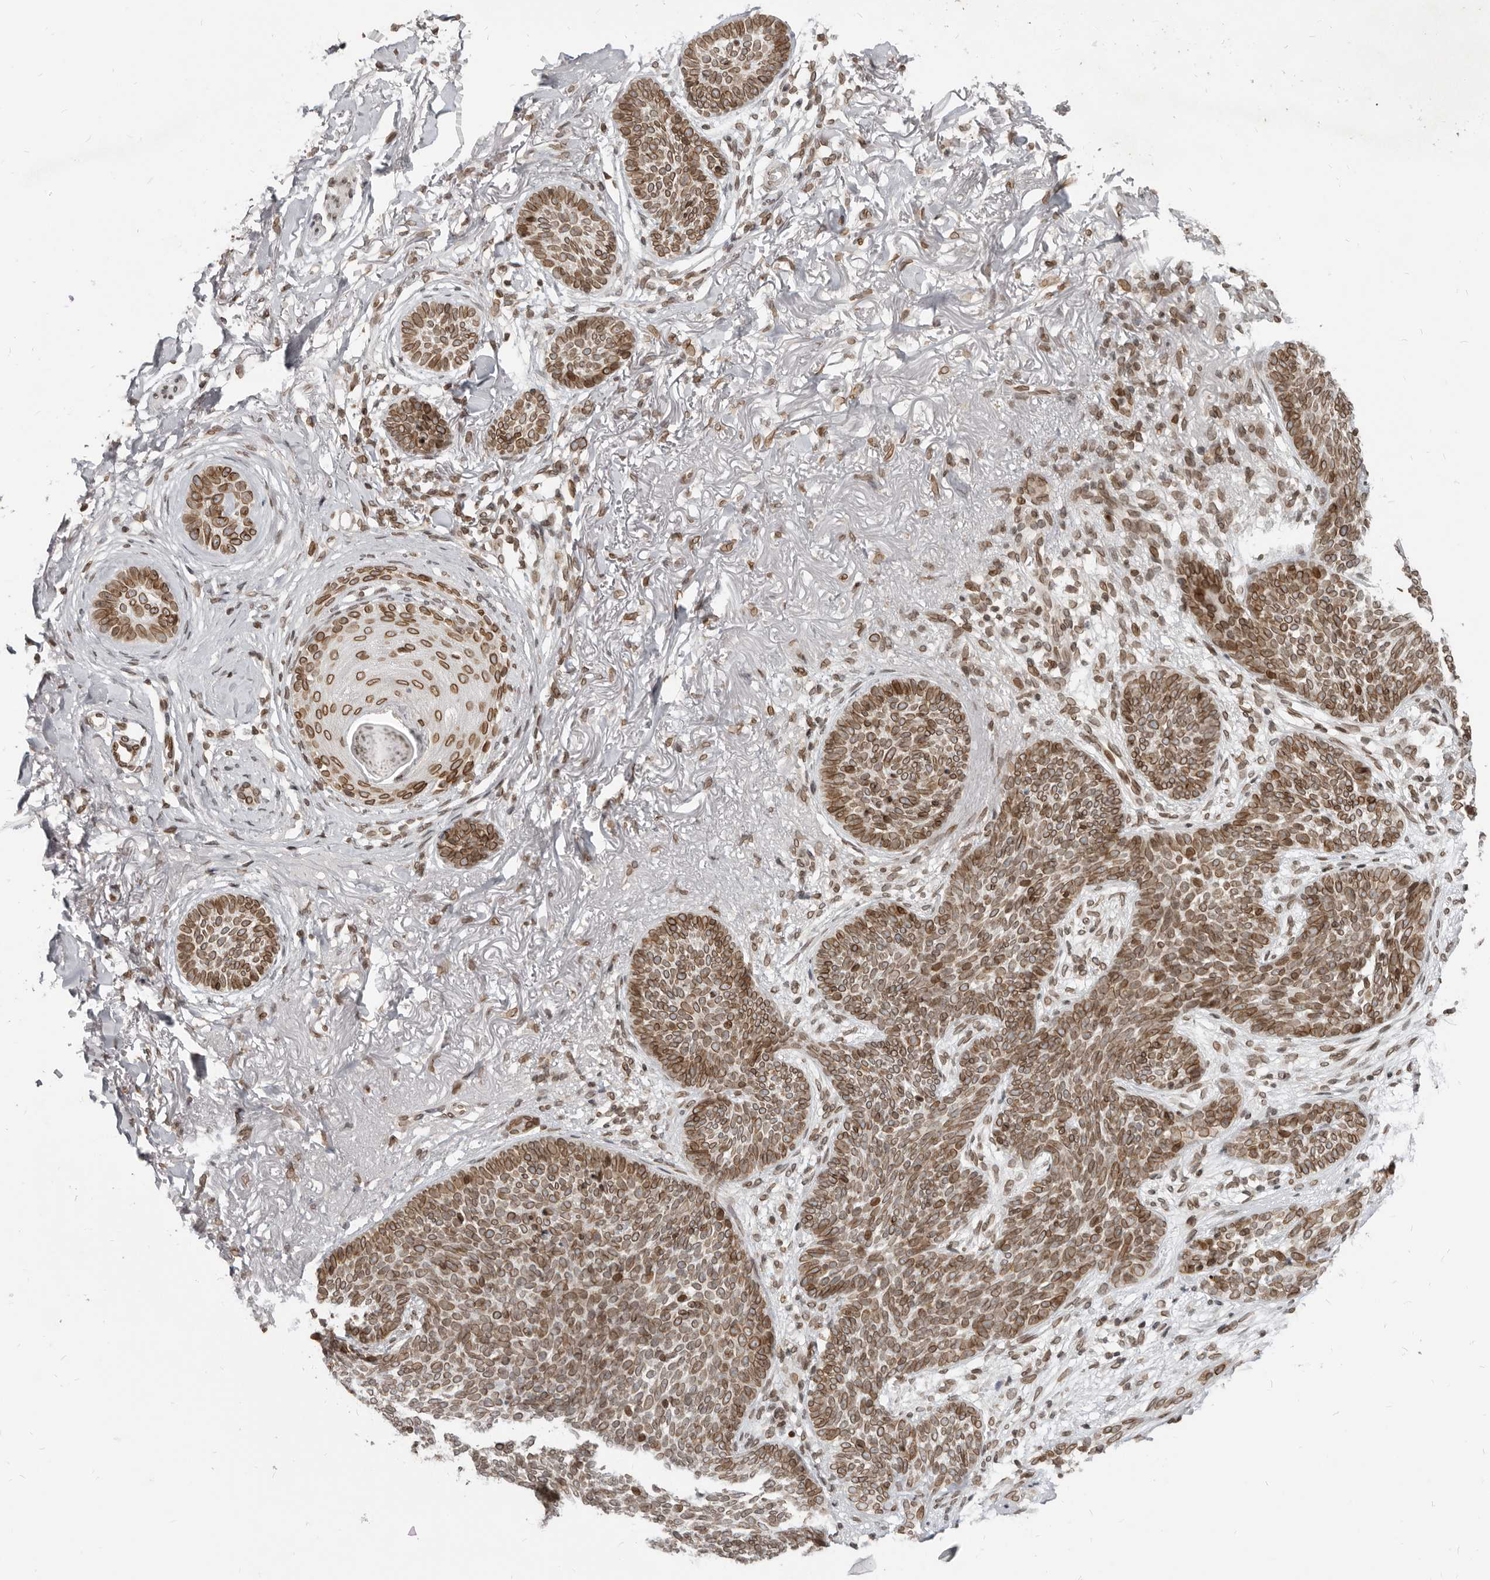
{"staining": {"intensity": "moderate", "quantity": ">75%", "location": "cytoplasmic/membranous,nuclear"}, "tissue": "skin cancer", "cell_type": "Tumor cells", "image_type": "cancer", "snomed": [{"axis": "morphology", "description": "Basal cell carcinoma"}, {"axis": "topography", "description": "Skin"}], "caption": "High-power microscopy captured an immunohistochemistry (IHC) micrograph of skin cancer (basal cell carcinoma), revealing moderate cytoplasmic/membranous and nuclear expression in about >75% of tumor cells.", "gene": "NUP153", "patient": {"sex": "female", "age": 70}}